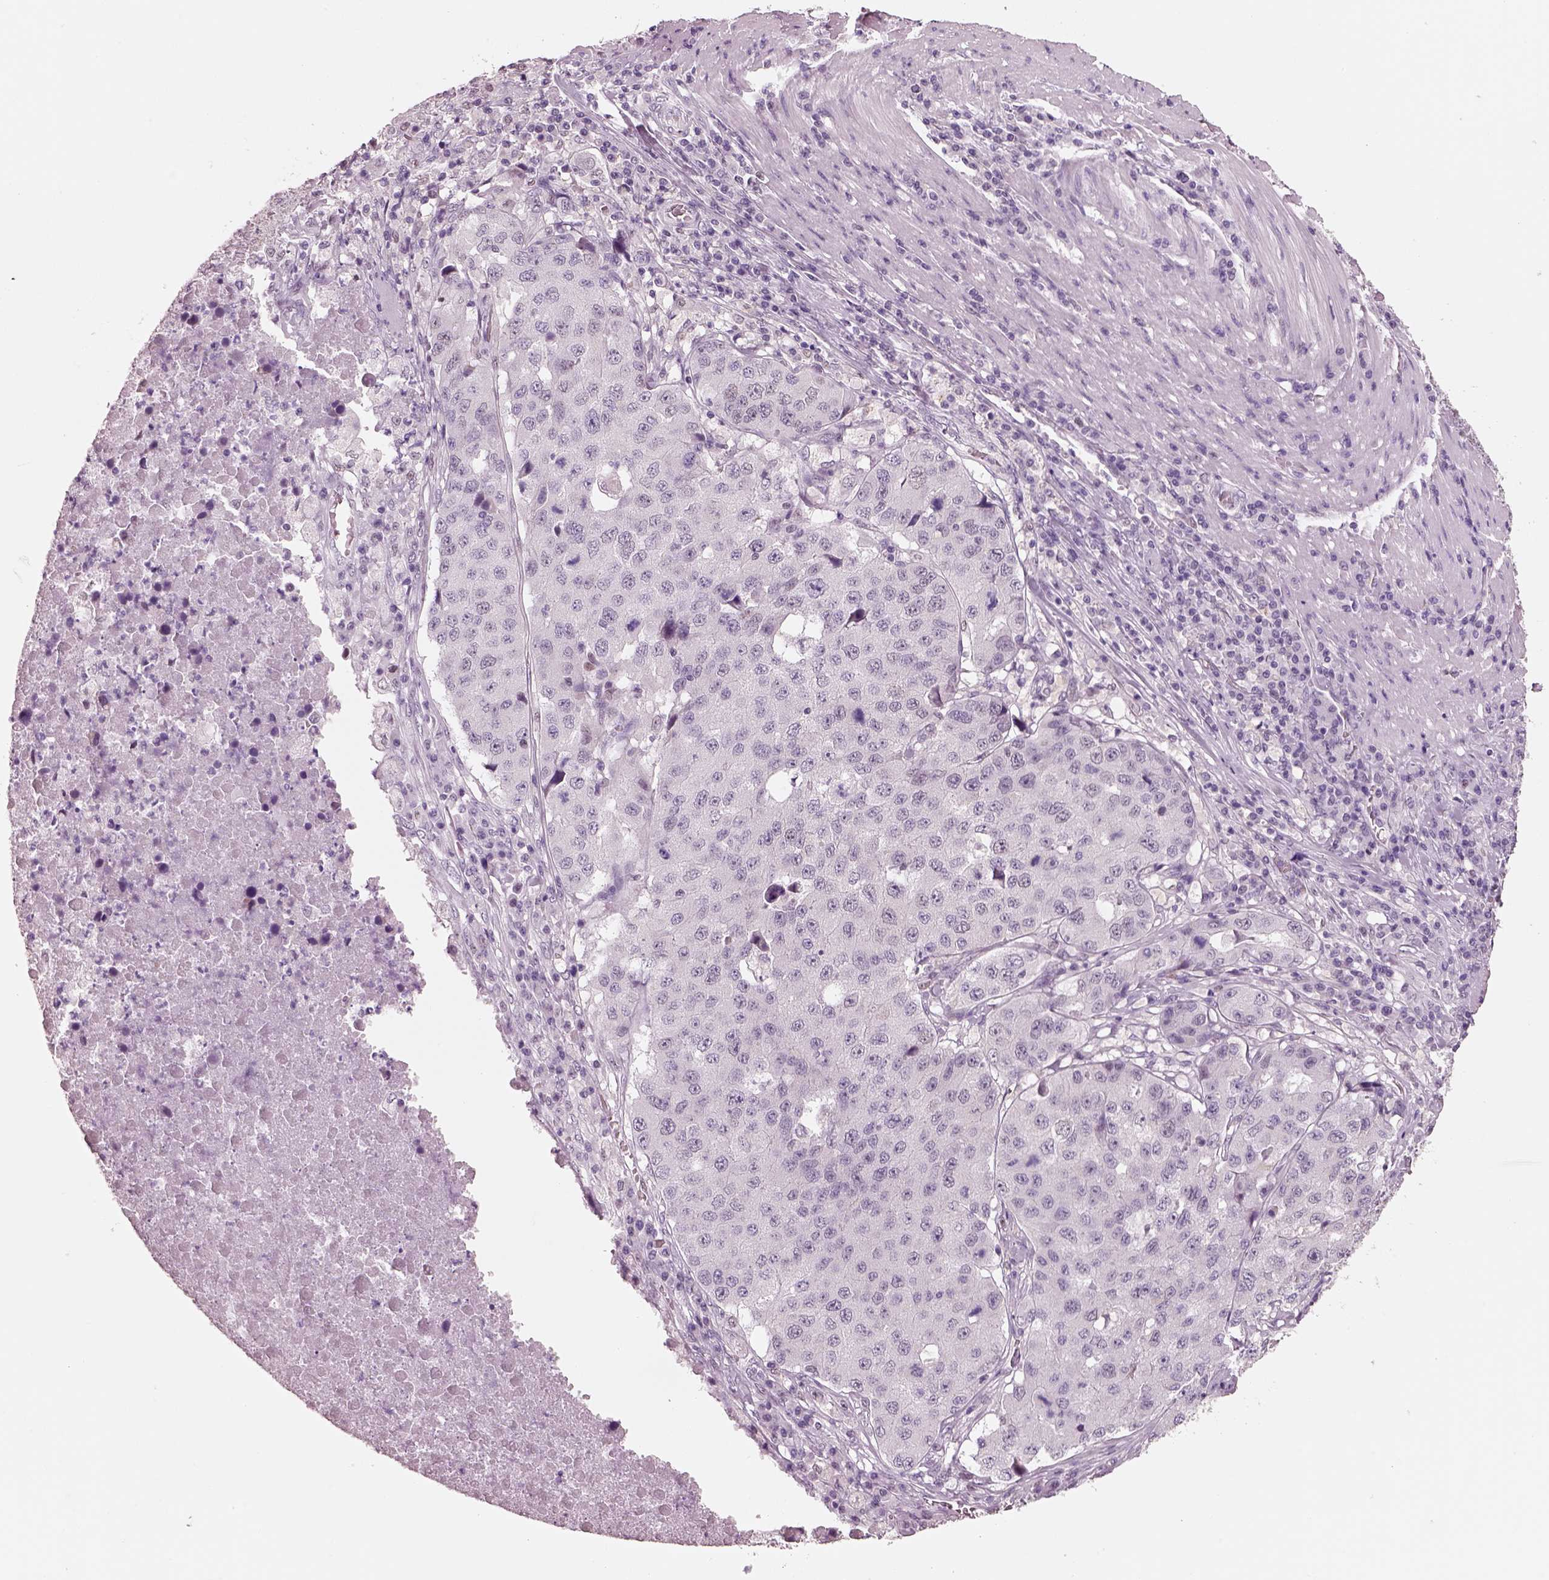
{"staining": {"intensity": "negative", "quantity": "none", "location": "none"}, "tissue": "stomach cancer", "cell_type": "Tumor cells", "image_type": "cancer", "snomed": [{"axis": "morphology", "description": "Adenocarcinoma, NOS"}, {"axis": "topography", "description": "Stomach"}], "caption": "Tumor cells show no significant staining in stomach adenocarcinoma.", "gene": "ELSPBP1", "patient": {"sex": "male", "age": 71}}